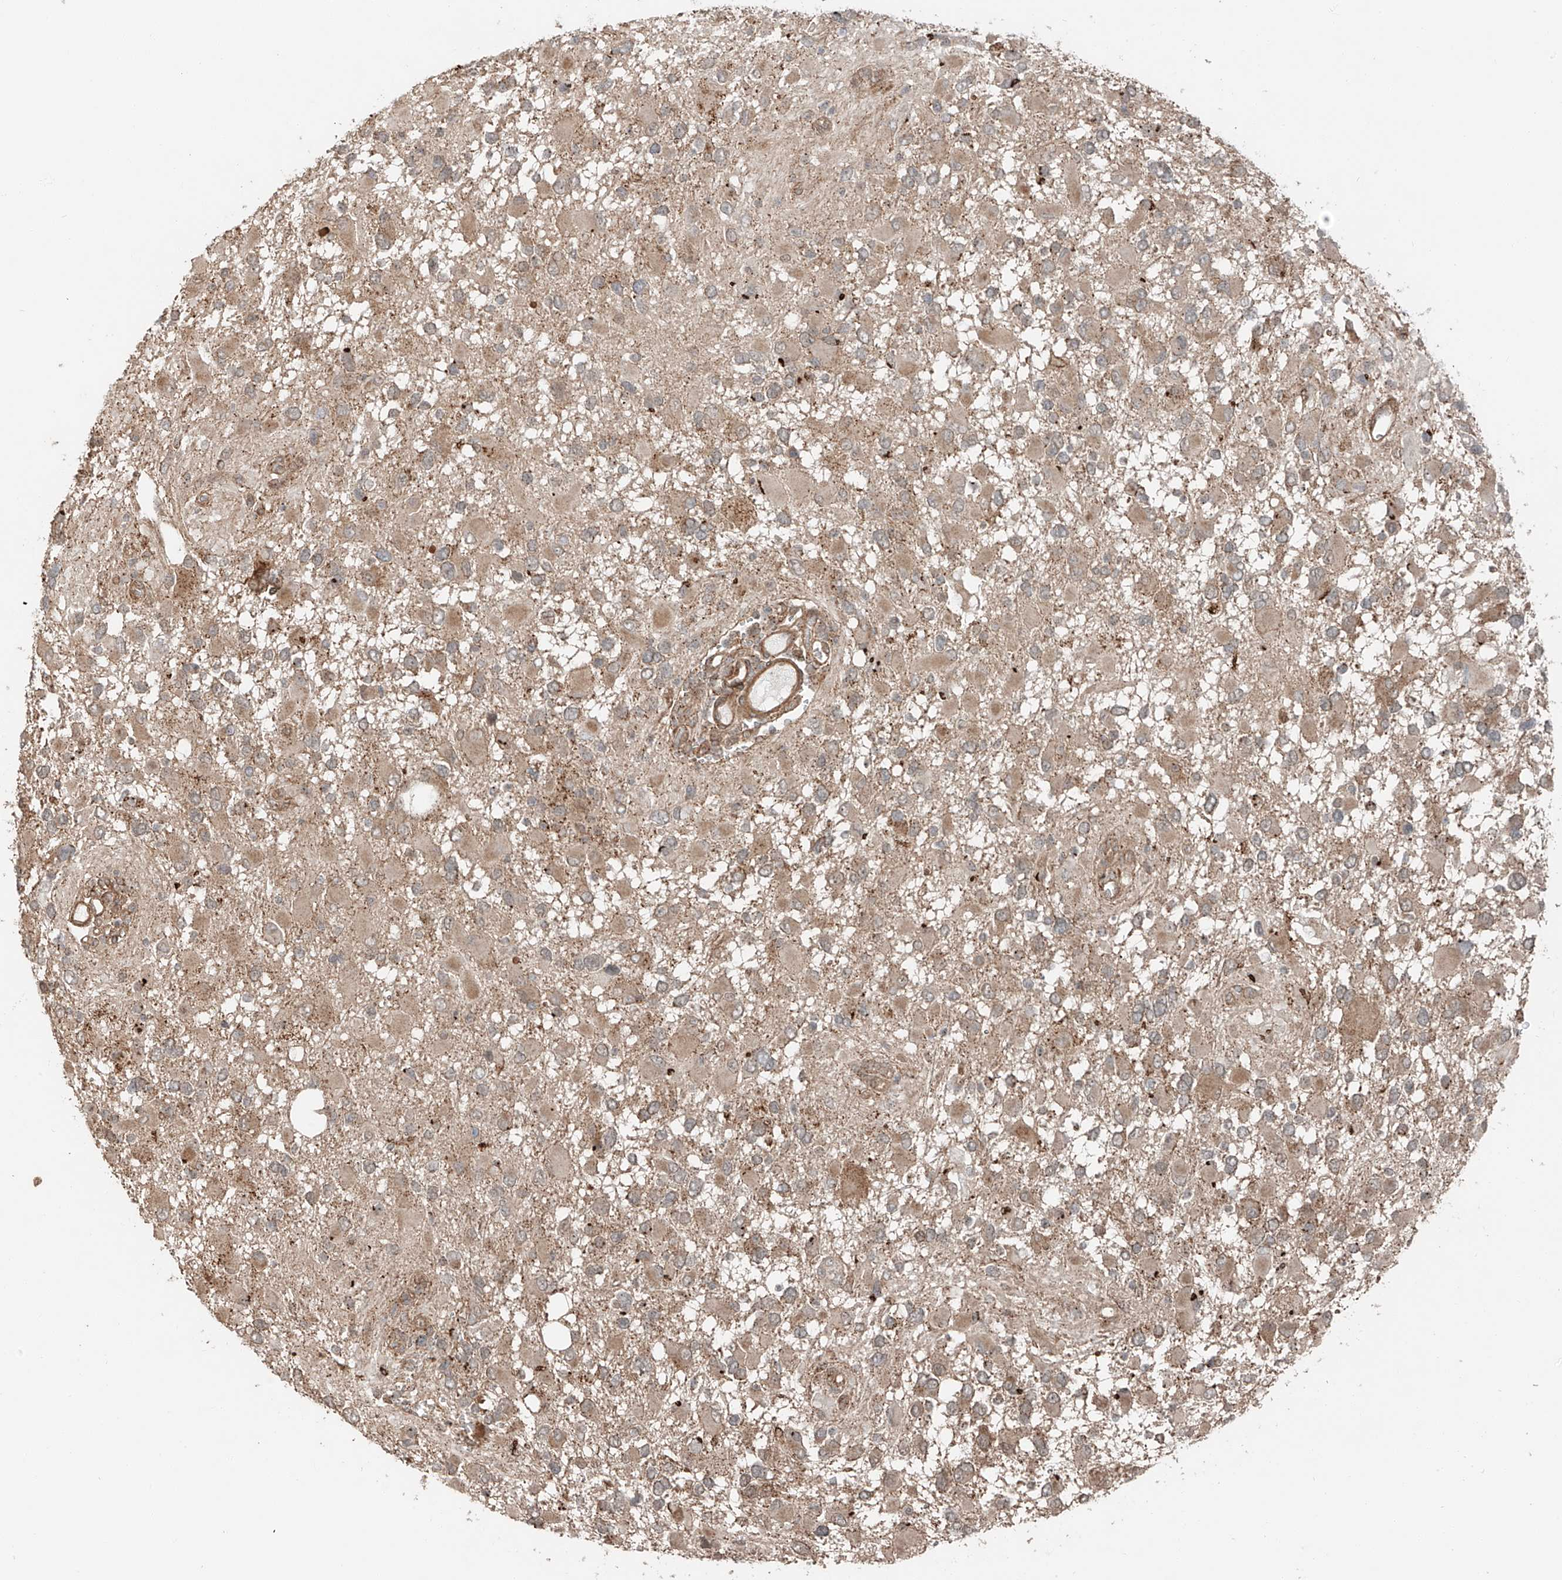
{"staining": {"intensity": "weak", "quantity": ">75%", "location": "cytoplasmic/membranous"}, "tissue": "glioma", "cell_type": "Tumor cells", "image_type": "cancer", "snomed": [{"axis": "morphology", "description": "Glioma, malignant, High grade"}, {"axis": "topography", "description": "Brain"}], "caption": "Immunohistochemistry (IHC) photomicrograph of human glioma stained for a protein (brown), which shows low levels of weak cytoplasmic/membranous expression in about >75% of tumor cells.", "gene": "CEP162", "patient": {"sex": "male", "age": 53}}